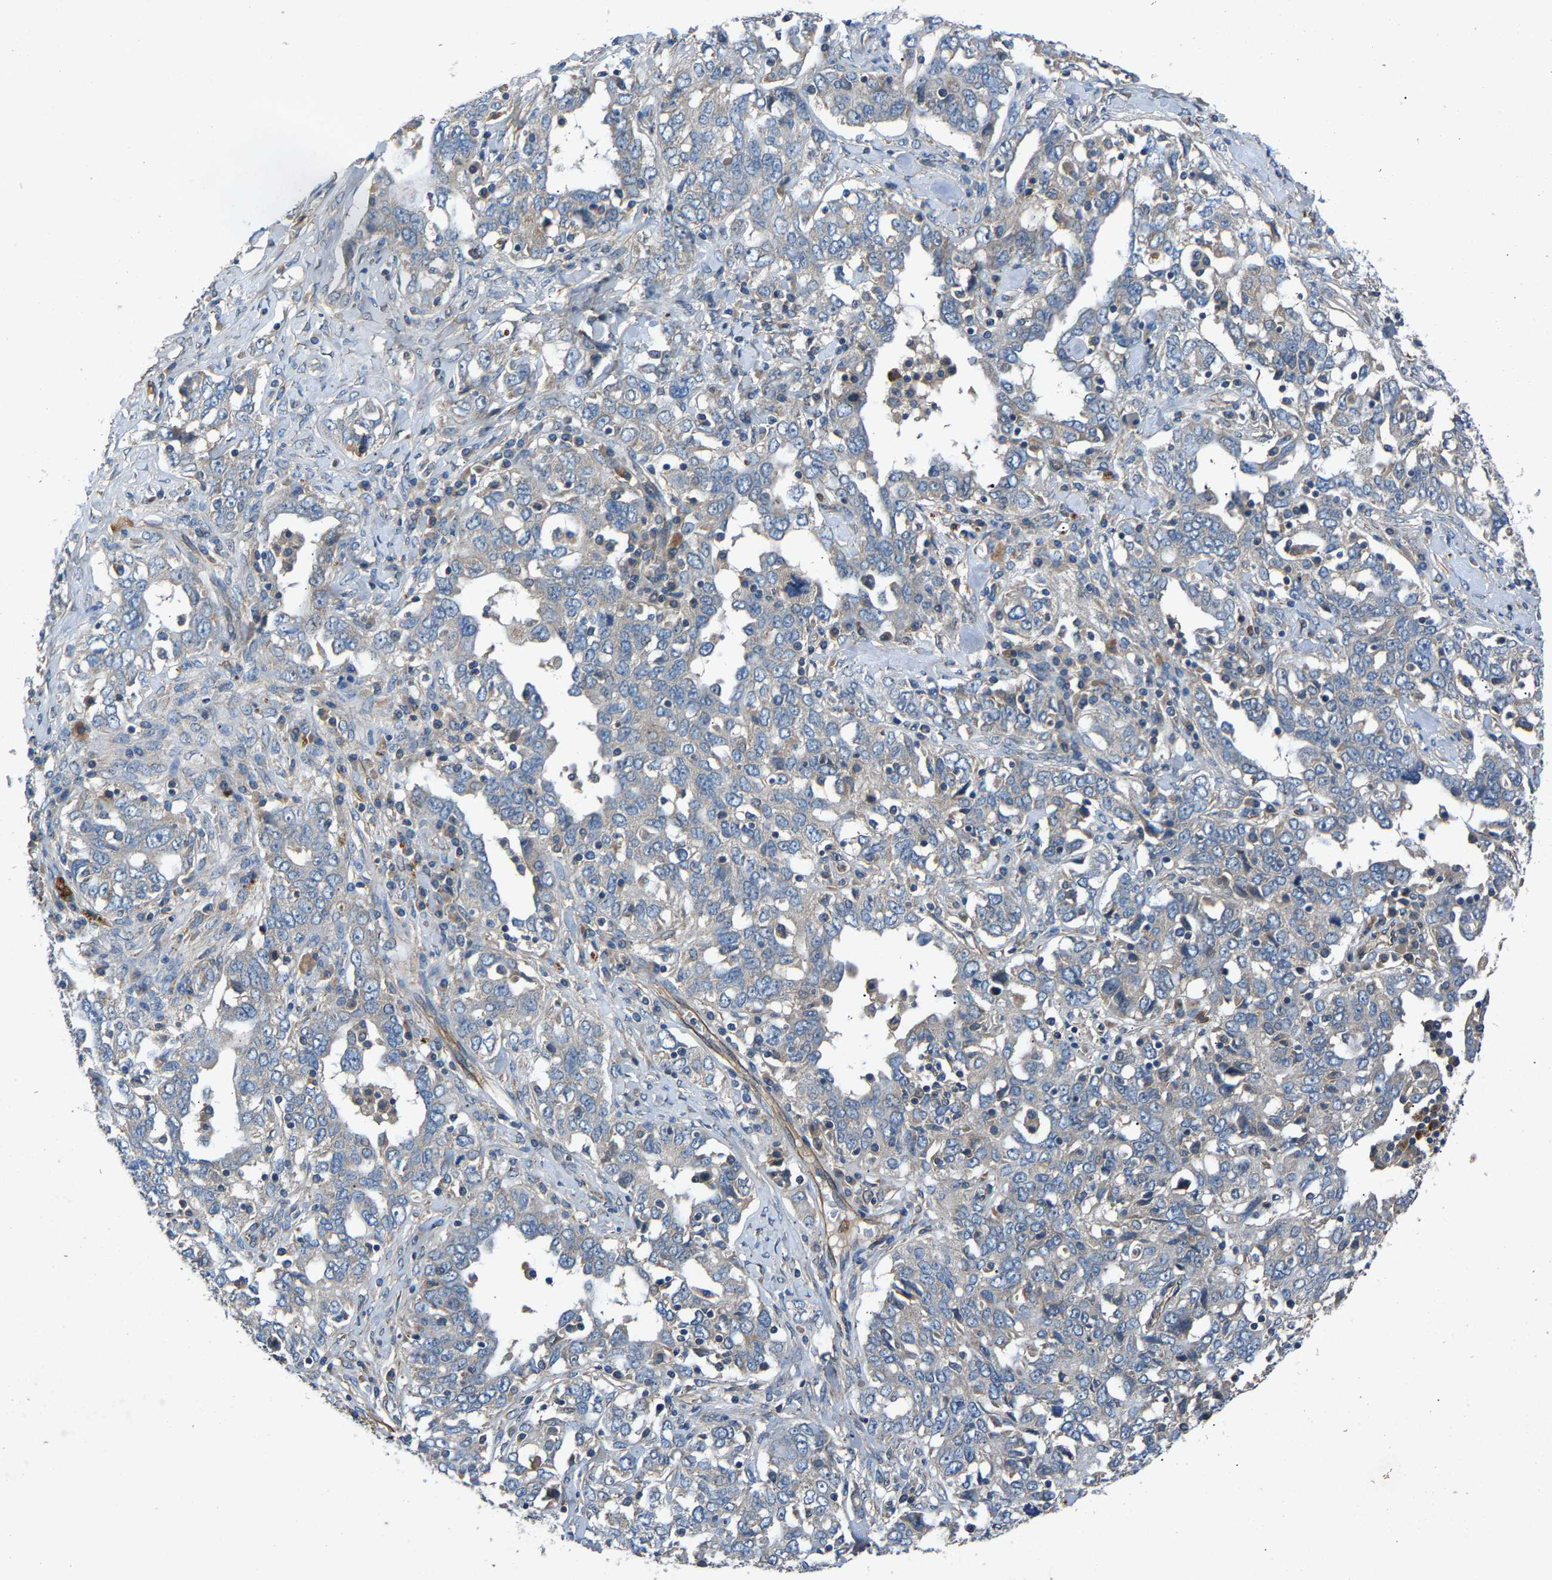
{"staining": {"intensity": "negative", "quantity": "none", "location": "none"}, "tissue": "ovarian cancer", "cell_type": "Tumor cells", "image_type": "cancer", "snomed": [{"axis": "morphology", "description": "Carcinoma, endometroid"}, {"axis": "topography", "description": "Ovary"}], "caption": "A micrograph of human ovarian cancer is negative for staining in tumor cells.", "gene": "PPID", "patient": {"sex": "female", "age": 62}}